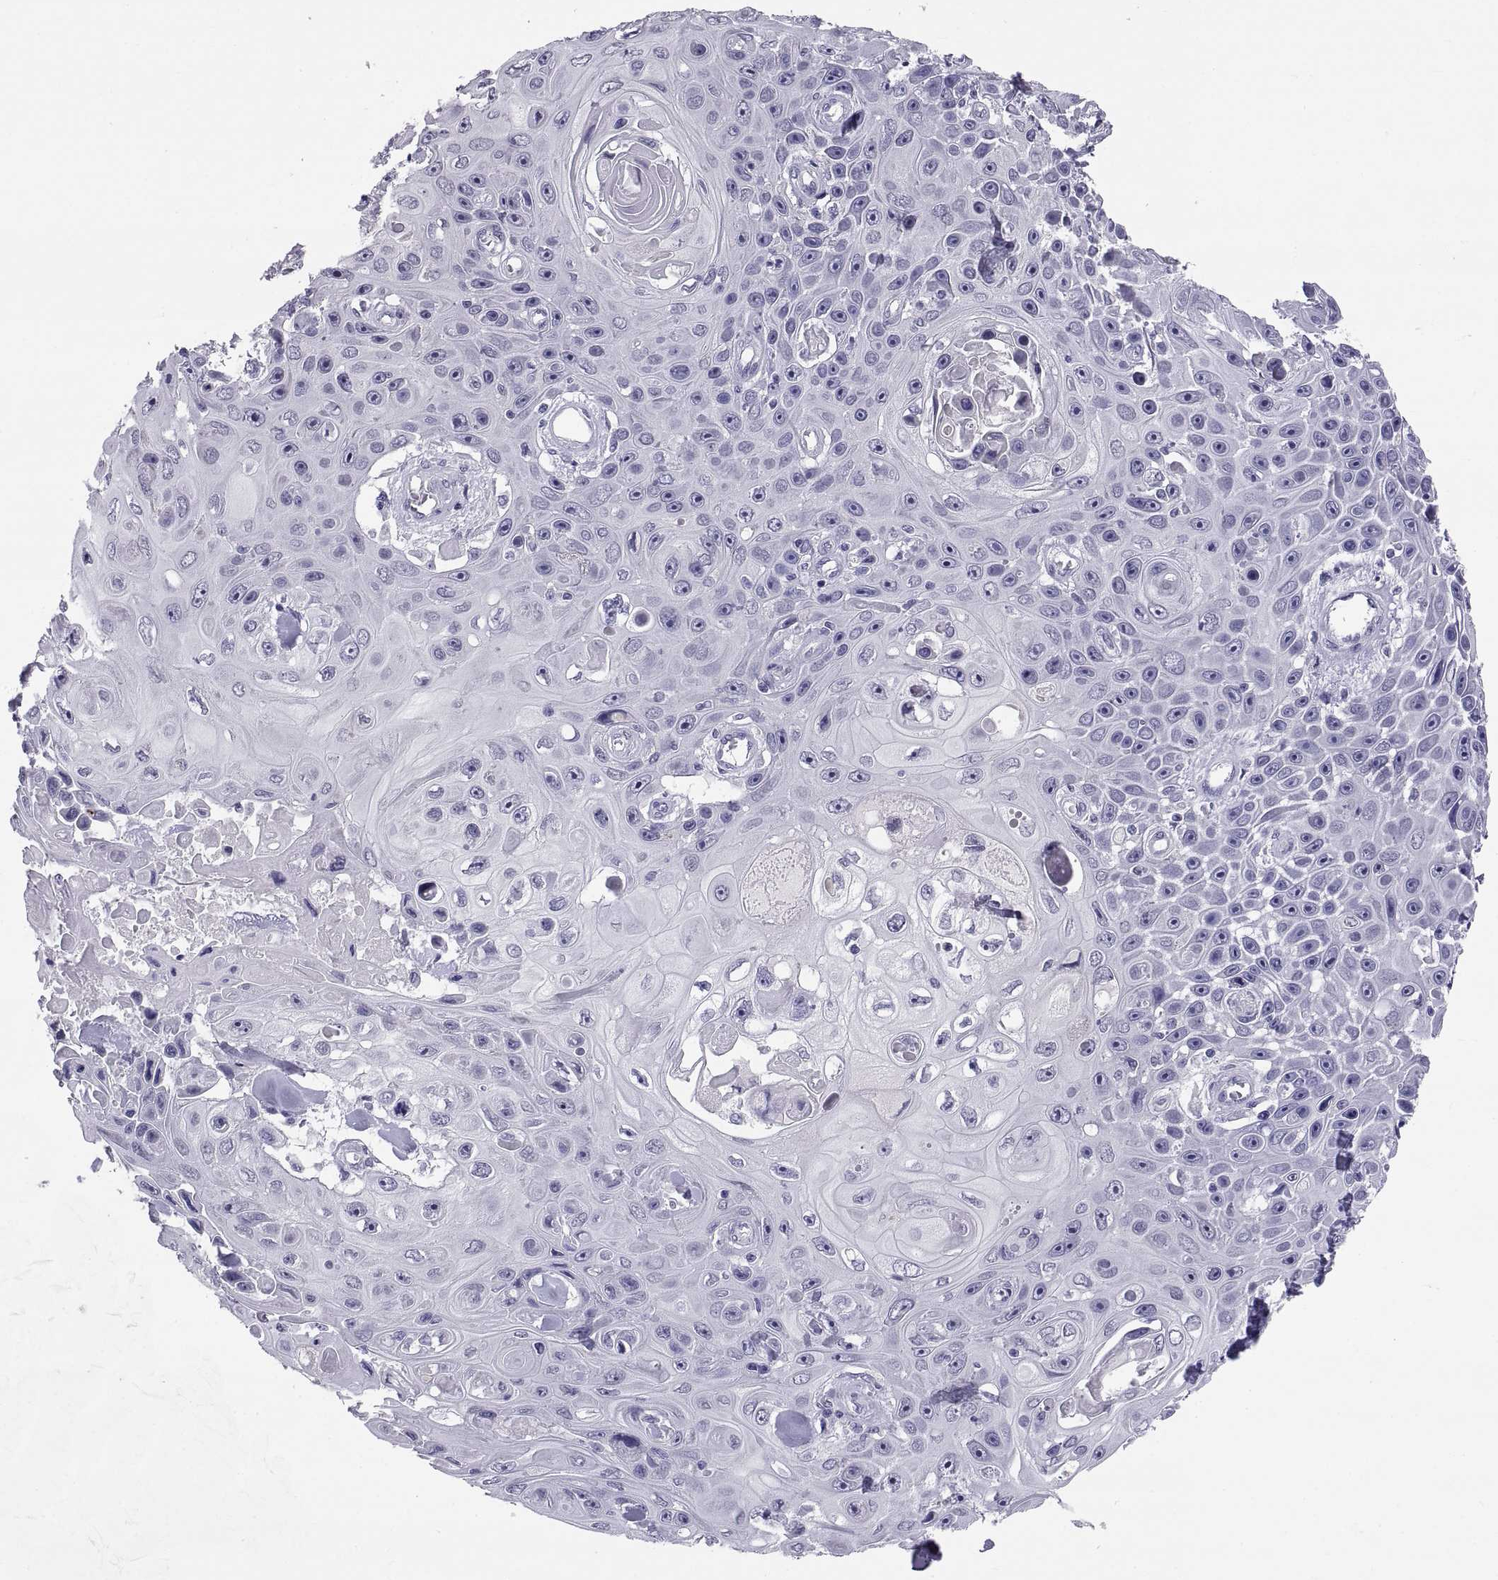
{"staining": {"intensity": "negative", "quantity": "none", "location": "none"}, "tissue": "skin cancer", "cell_type": "Tumor cells", "image_type": "cancer", "snomed": [{"axis": "morphology", "description": "Squamous cell carcinoma, NOS"}, {"axis": "topography", "description": "Skin"}], "caption": "DAB (3,3'-diaminobenzidine) immunohistochemical staining of squamous cell carcinoma (skin) shows no significant positivity in tumor cells.", "gene": "TEX13A", "patient": {"sex": "male", "age": 82}}